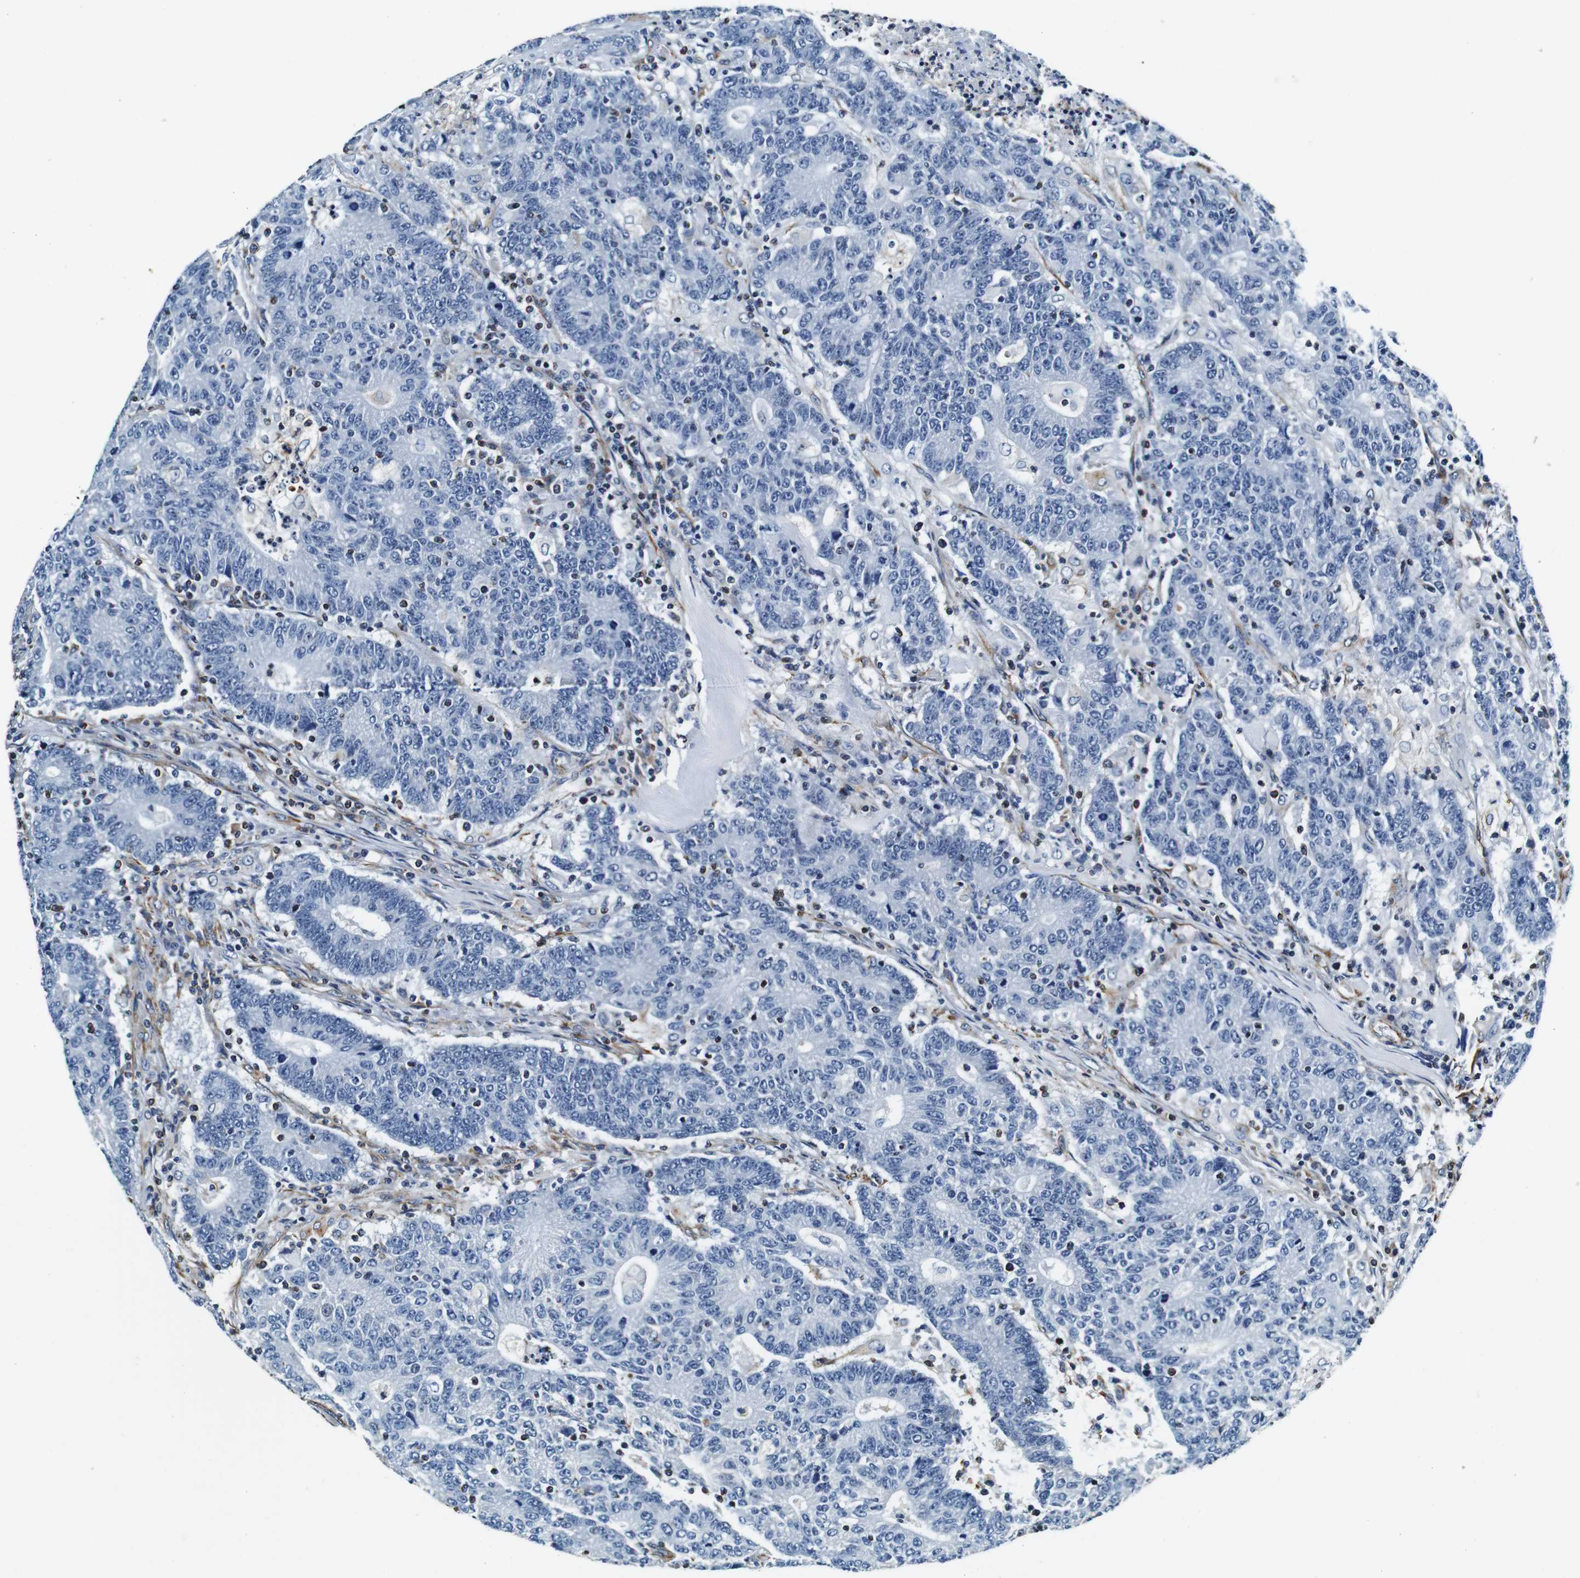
{"staining": {"intensity": "negative", "quantity": "none", "location": "none"}, "tissue": "colorectal cancer", "cell_type": "Tumor cells", "image_type": "cancer", "snomed": [{"axis": "morphology", "description": "Normal tissue, NOS"}, {"axis": "morphology", "description": "Adenocarcinoma, NOS"}, {"axis": "topography", "description": "Colon"}], "caption": "The photomicrograph demonstrates no staining of tumor cells in colorectal cancer.", "gene": "GJE1", "patient": {"sex": "female", "age": 75}}